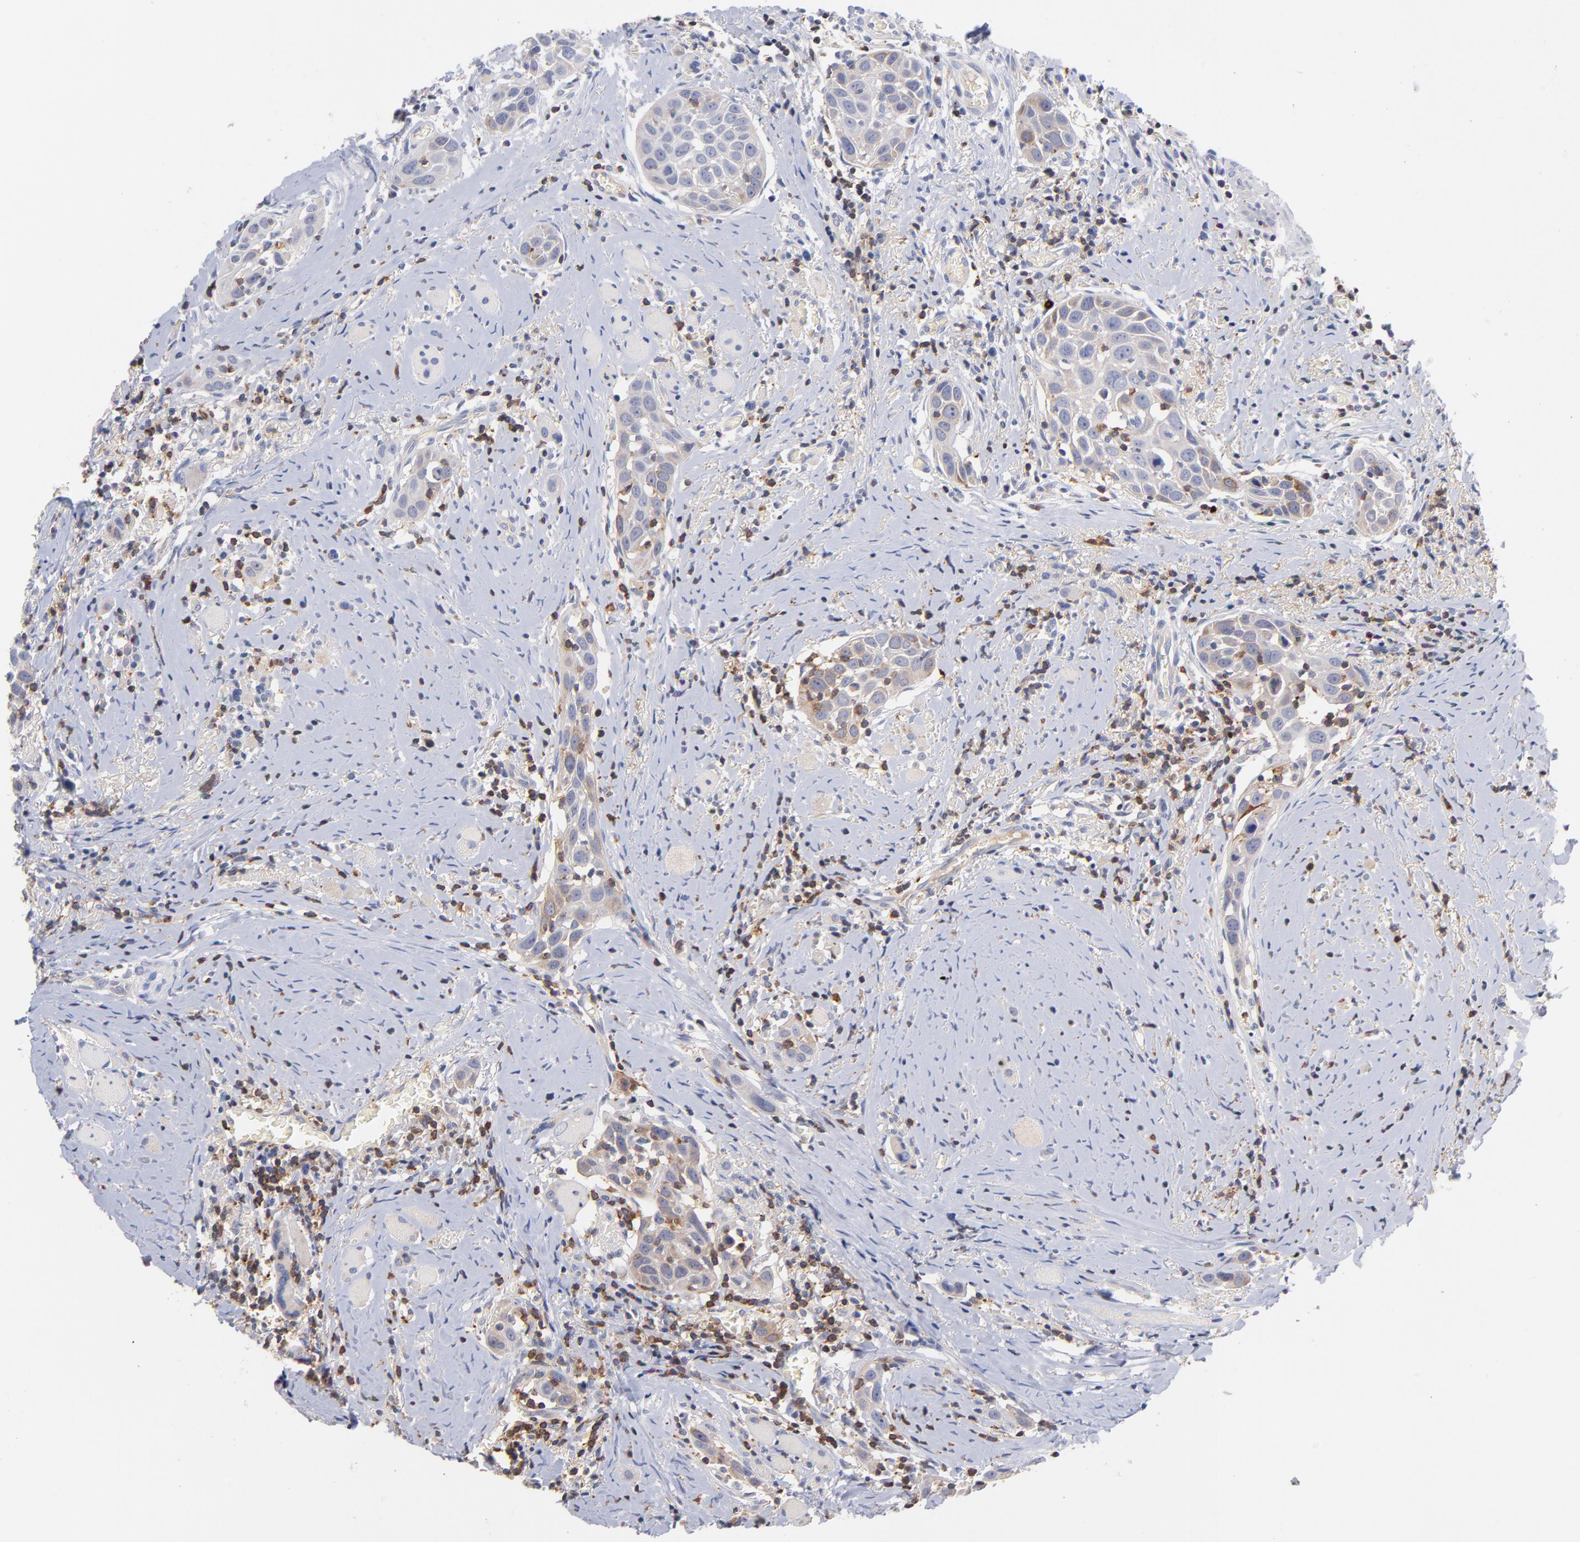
{"staining": {"intensity": "weak", "quantity": "25%-75%", "location": "cytoplasmic/membranous"}, "tissue": "head and neck cancer", "cell_type": "Tumor cells", "image_type": "cancer", "snomed": [{"axis": "morphology", "description": "Squamous cell carcinoma, NOS"}, {"axis": "topography", "description": "Oral tissue"}, {"axis": "topography", "description": "Head-Neck"}], "caption": "An immunohistochemistry micrograph of neoplastic tissue is shown. Protein staining in brown labels weak cytoplasmic/membranous positivity in squamous cell carcinoma (head and neck) within tumor cells.", "gene": "KREMEN2", "patient": {"sex": "female", "age": 50}}